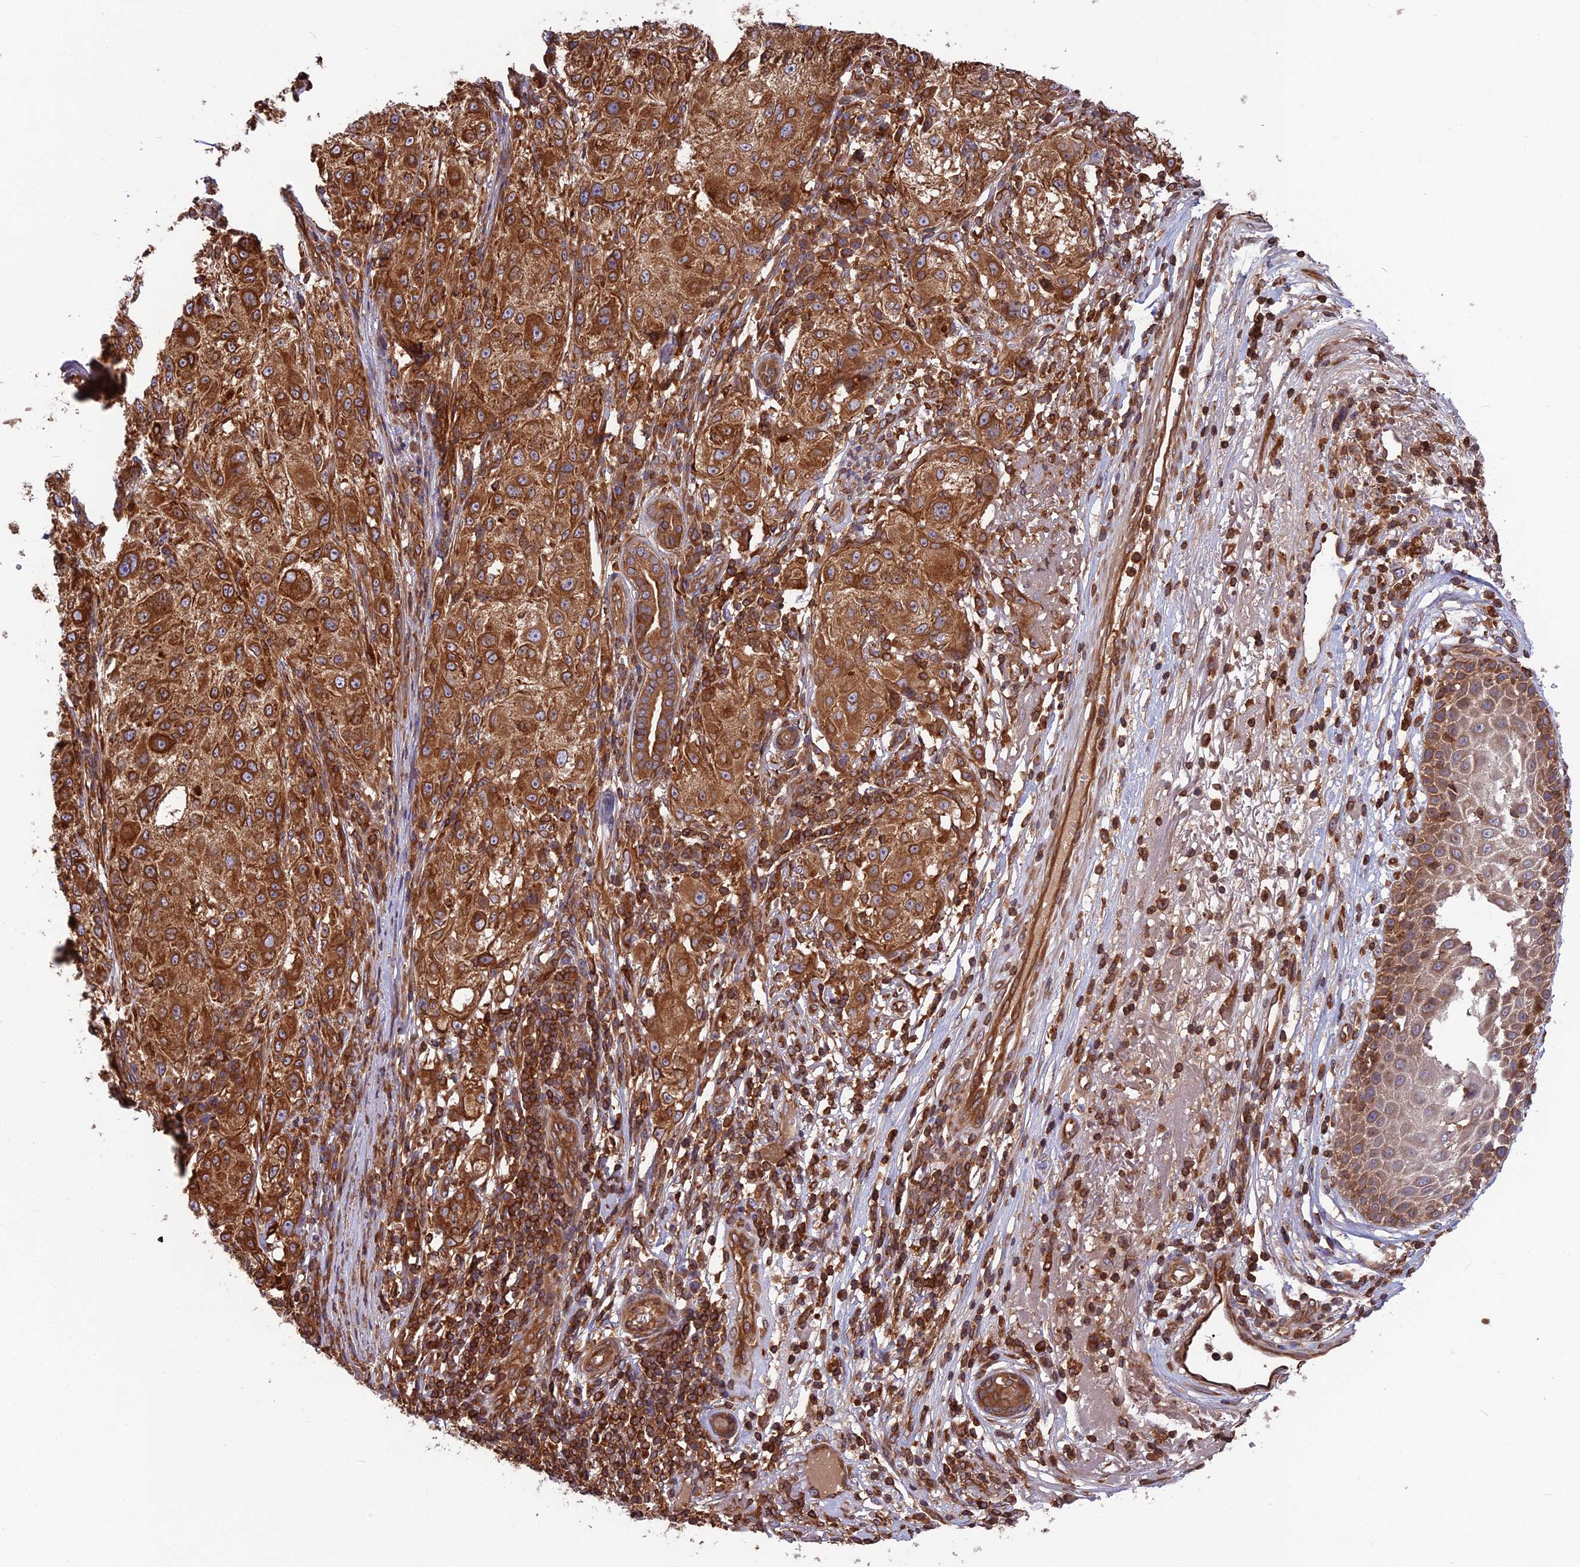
{"staining": {"intensity": "strong", "quantity": ">75%", "location": "cytoplasmic/membranous"}, "tissue": "melanoma", "cell_type": "Tumor cells", "image_type": "cancer", "snomed": [{"axis": "morphology", "description": "Necrosis, NOS"}, {"axis": "morphology", "description": "Malignant melanoma, NOS"}, {"axis": "topography", "description": "Skin"}], "caption": "Human melanoma stained for a protein (brown) displays strong cytoplasmic/membranous positive expression in approximately >75% of tumor cells.", "gene": "WDR1", "patient": {"sex": "female", "age": 87}}